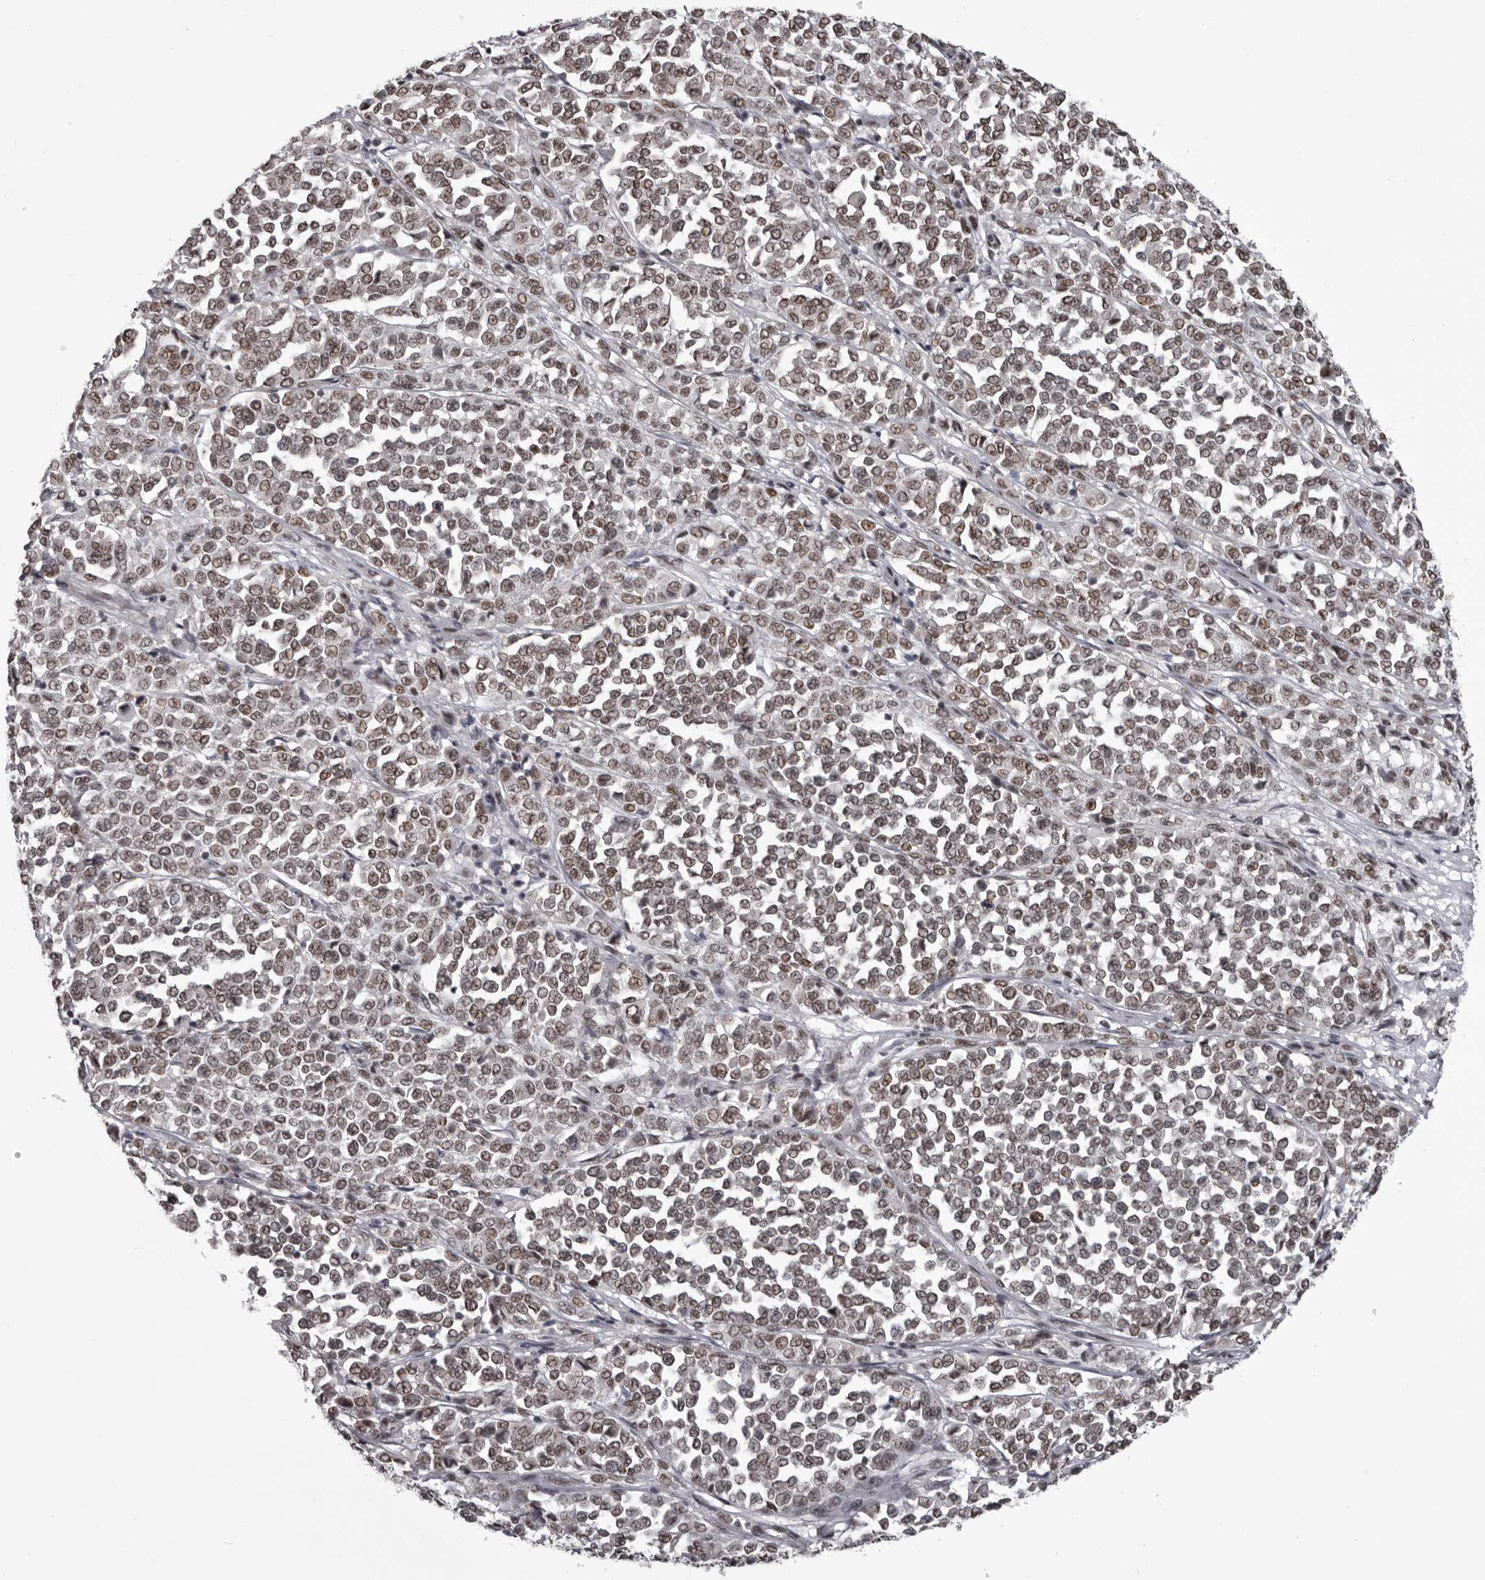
{"staining": {"intensity": "moderate", "quantity": ">75%", "location": "nuclear"}, "tissue": "melanoma", "cell_type": "Tumor cells", "image_type": "cancer", "snomed": [{"axis": "morphology", "description": "Malignant melanoma, Metastatic site"}, {"axis": "topography", "description": "Pancreas"}], "caption": "A brown stain highlights moderate nuclear positivity of a protein in malignant melanoma (metastatic site) tumor cells. The protein is shown in brown color, while the nuclei are stained blue.", "gene": "NUMA1", "patient": {"sex": "female", "age": 30}}